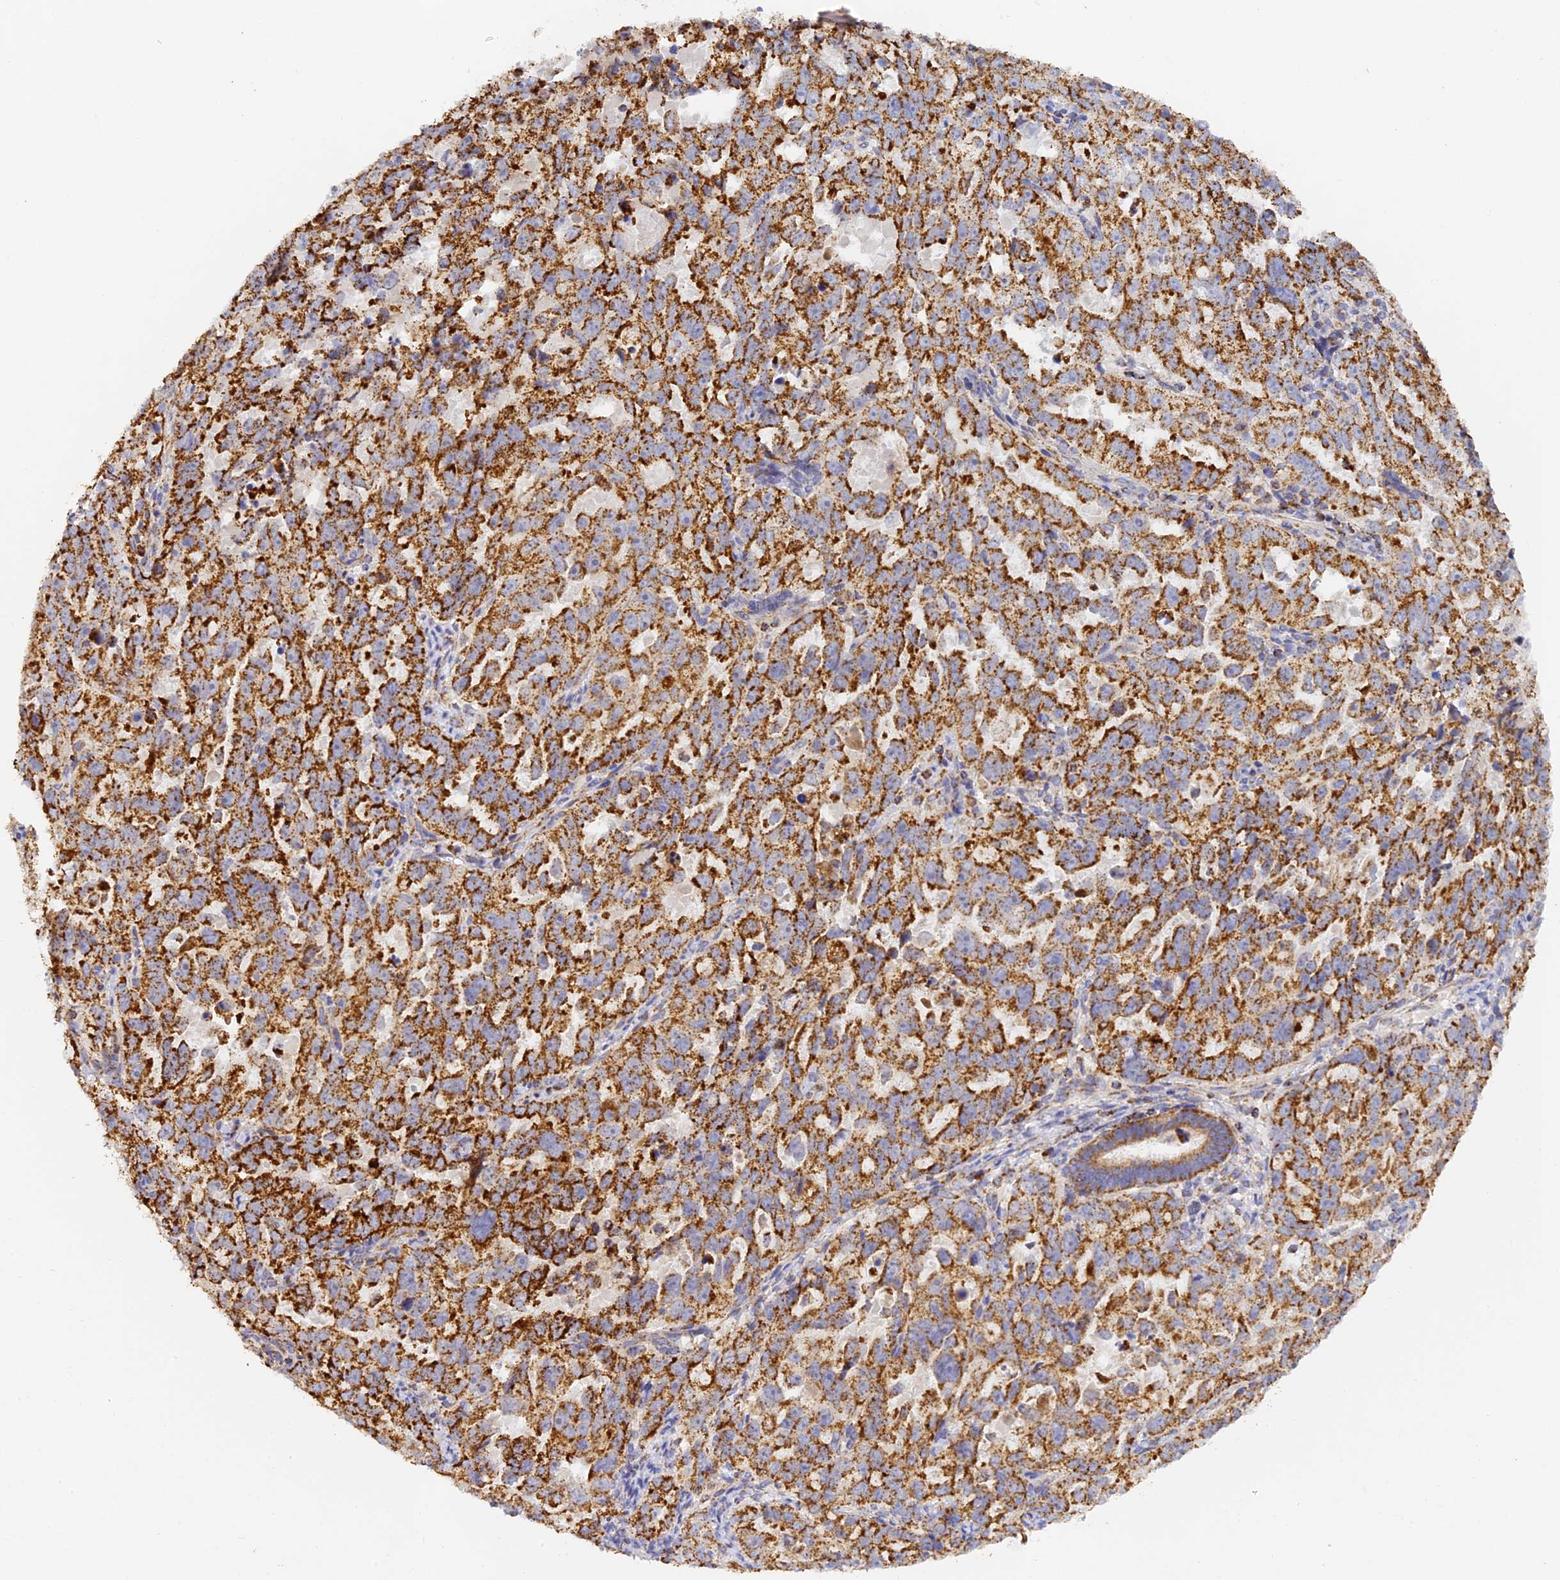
{"staining": {"intensity": "strong", "quantity": ">75%", "location": "cytoplasmic/membranous"}, "tissue": "endometrial cancer", "cell_type": "Tumor cells", "image_type": "cancer", "snomed": [{"axis": "morphology", "description": "Adenocarcinoma, NOS"}, {"axis": "topography", "description": "Endometrium"}], "caption": "Immunohistochemical staining of endometrial cancer demonstrates strong cytoplasmic/membranous protein expression in about >75% of tumor cells. The protein is stained brown, and the nuclei are stained in blue (DAB (3,3'-diaminobenzidine) IHC with brightfield microscopy, high magnification).", "gene": "DONSON", "patient": {"sex": "female", "age": 65}}